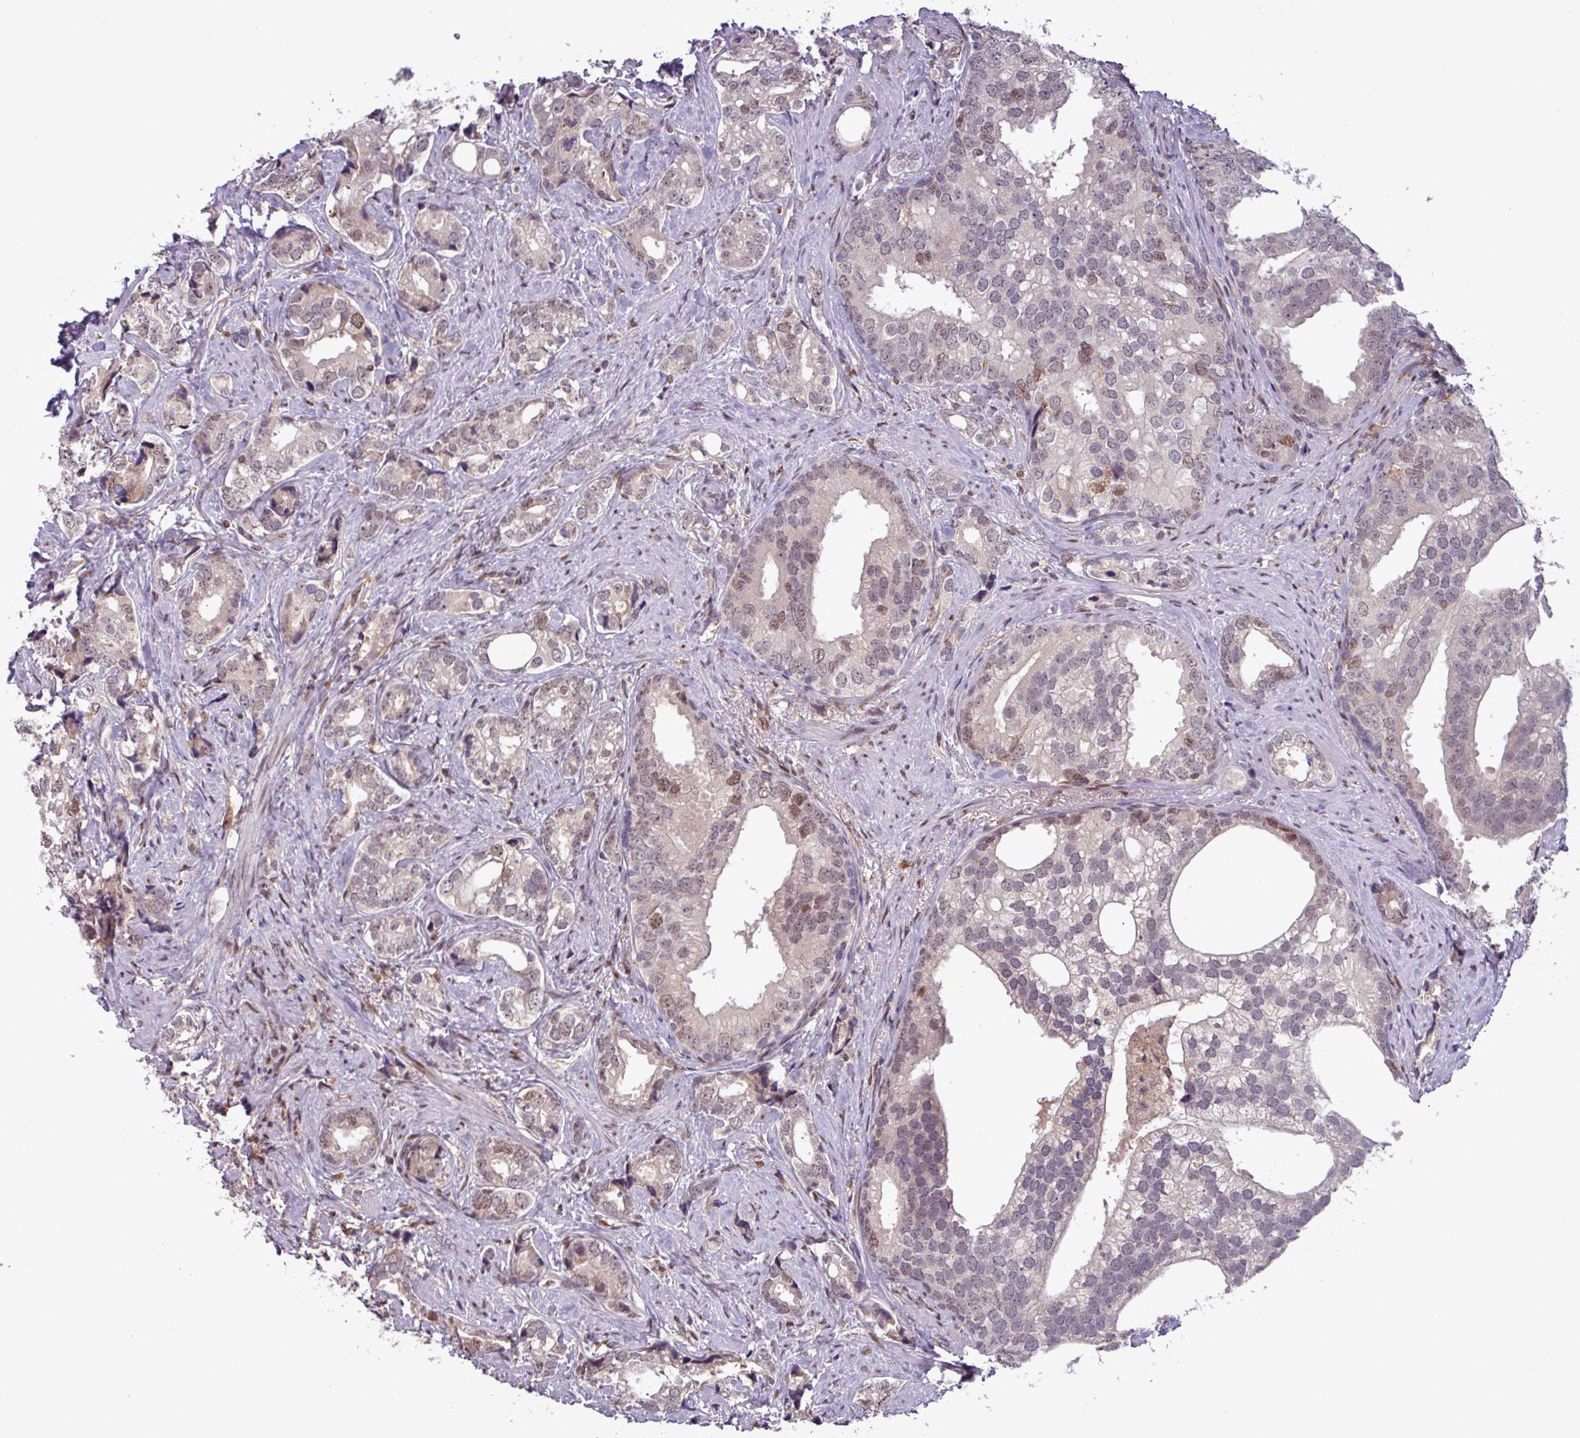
{"staining": {"intensity": "moderate", "quantity": "<25%", "location": "nuclear"}, "tissue": "prostate cancer", "cell_type": "Tumor cells", "image_type": "cancer", "snomed": [{"axis": "morphology", "description": "Adenocarcinoma, High grade"}, {"axis": "topography", "description": "Prostate"}], "caption": "An IHC photomicrograph of tumor tissue is shown. Protein staining in brown shows moderate nuclear positivity in prostate adenocarcinoma (high-grade) within tumor cells.", "gene": "PRRX1", "patient": {"sex": "male", "age": 75}}